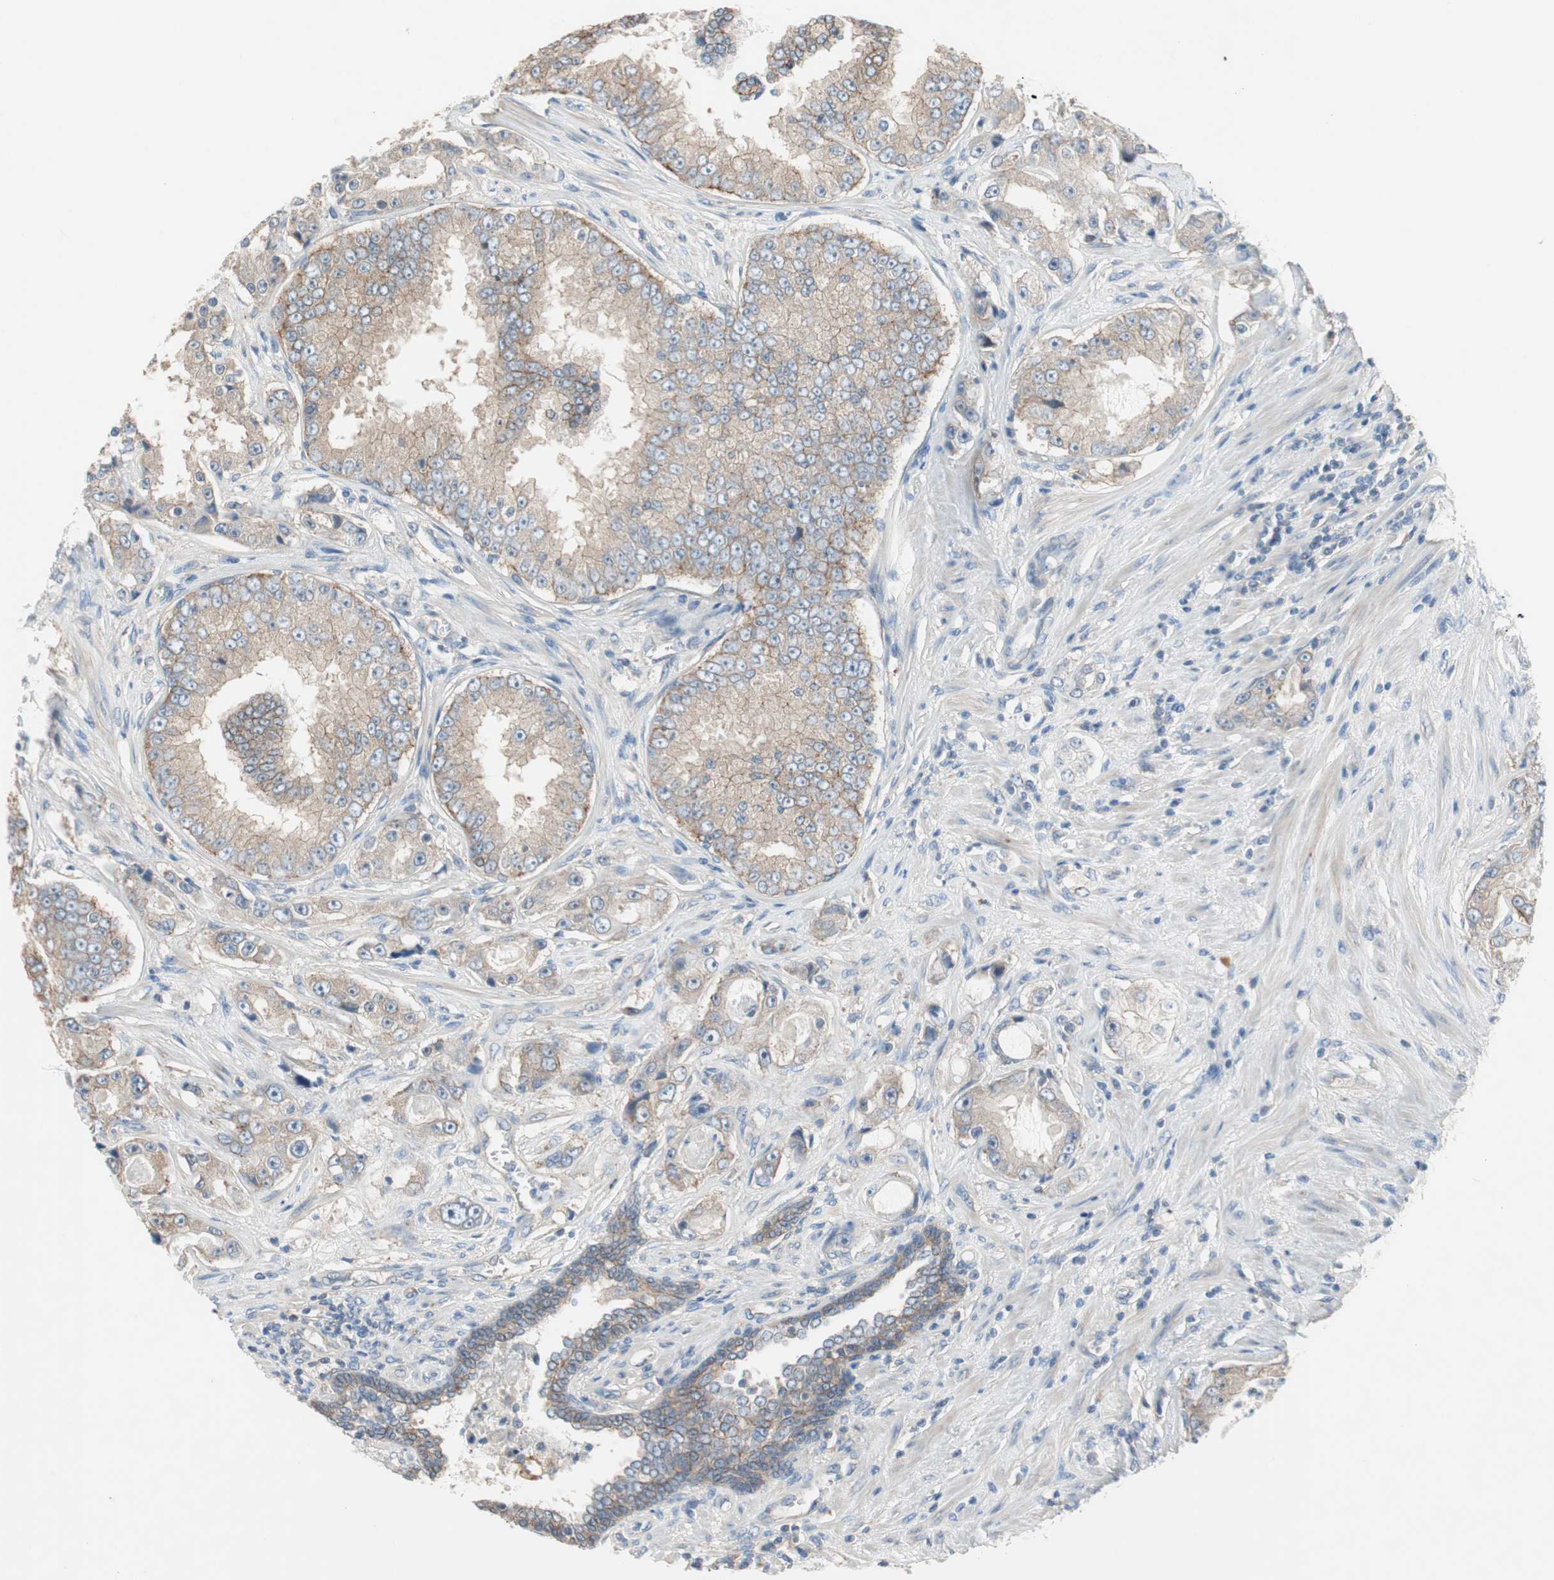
{"staining": {"intensity": "weak", "quantity": "25%-75%", "location": "cytoplasmic/membranous"}, "tissue": "prostate cancer", "cell_type": "Tumor cells", "image_type": "cancer", "snomed": [{"axis": "morphology", "description": "Adenocarcinoma, High grade"}, {"axis": "topography", "description": "Prostate"}], "caption": "Tumor cells display weak cytoplasmic/membranous staining in about 25%-75% of cells in prostate cancer. The protein of interest is shown in brown color, while the nuclei are stained blue.", "gene": "GLUL", "patient": {"sex": "male", "age": 73}}